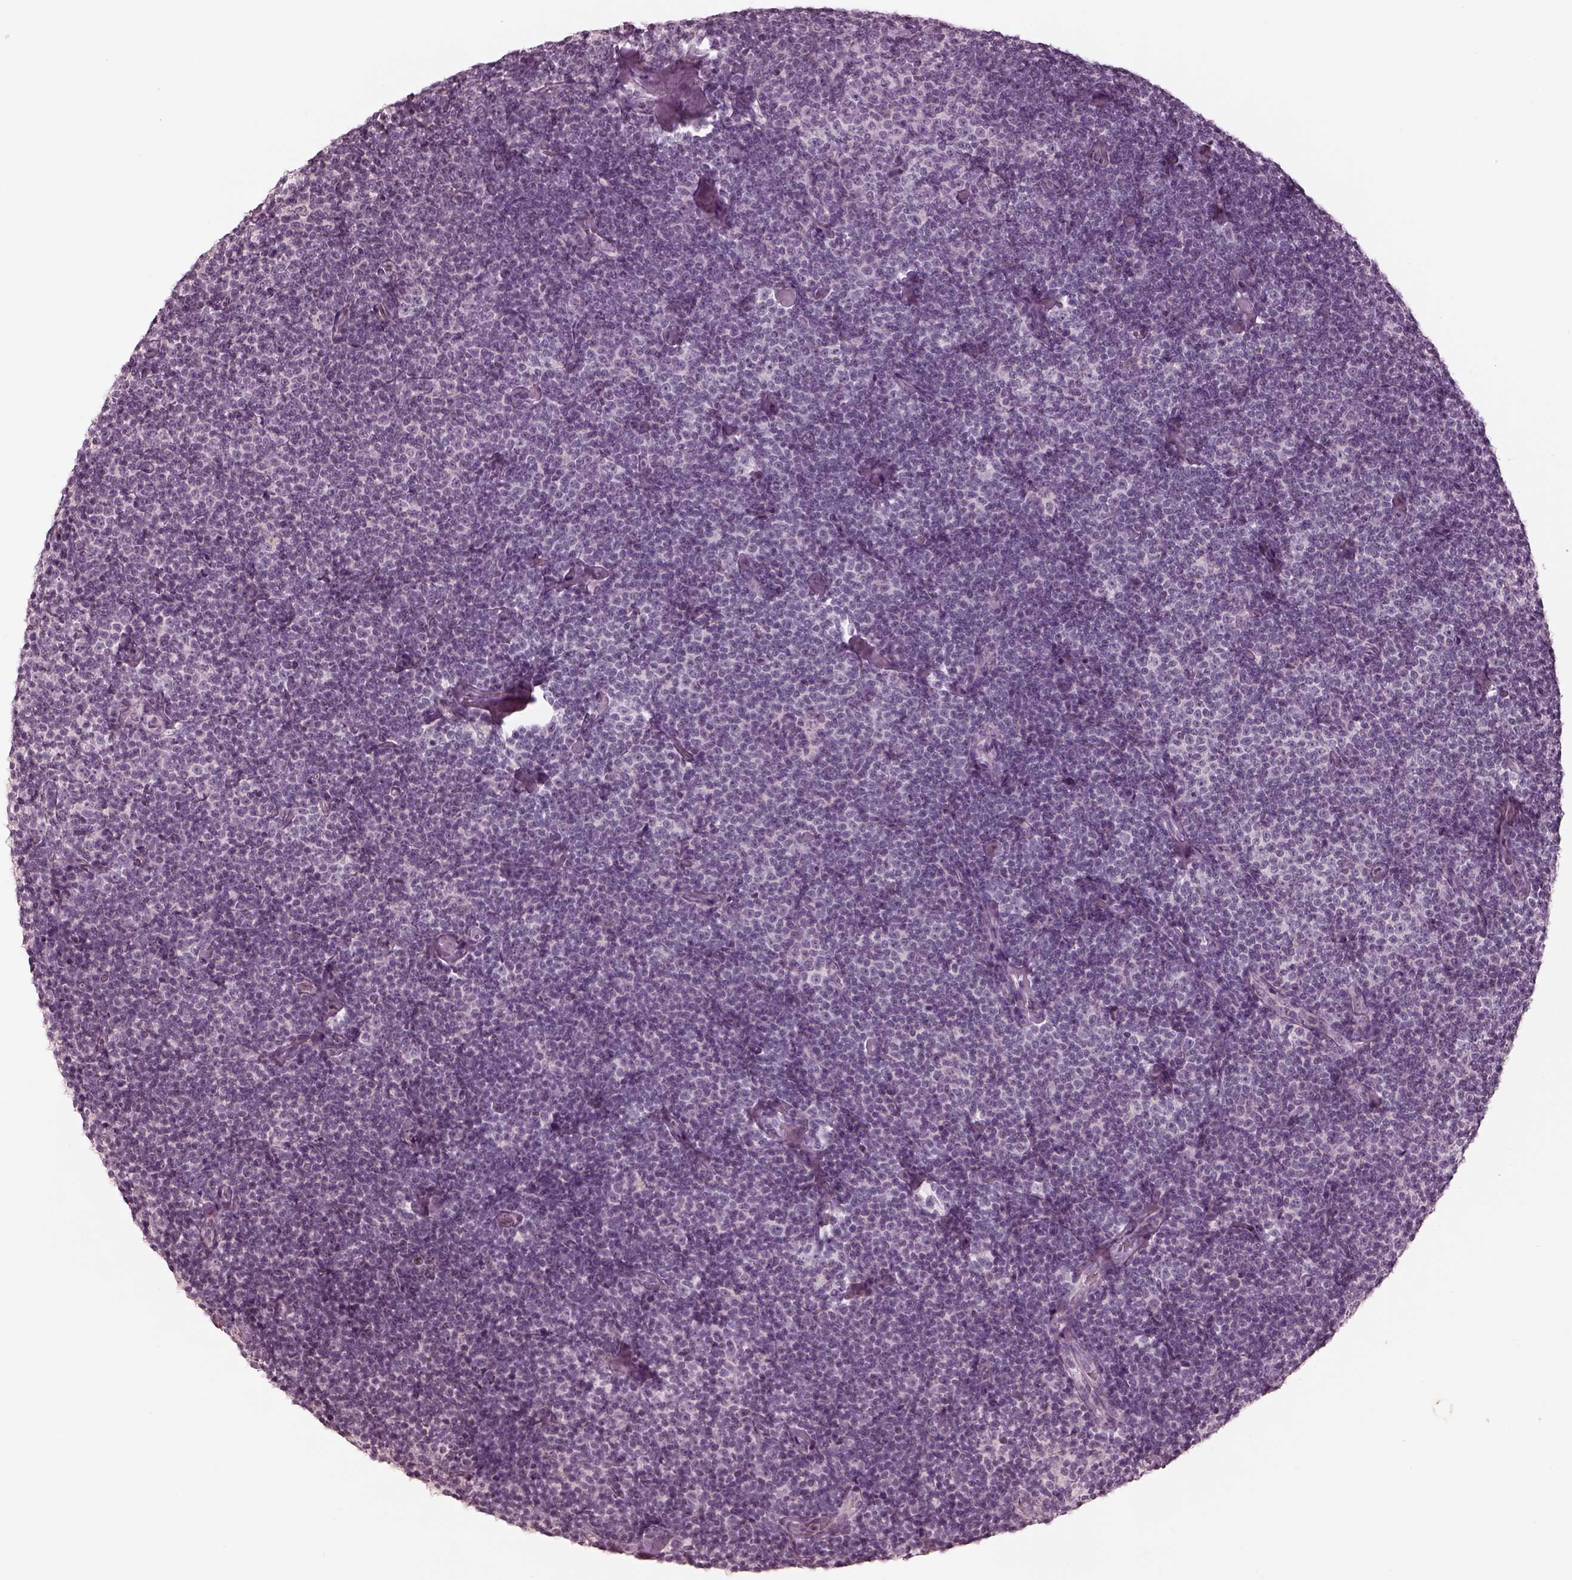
{"staining": {"intensity": "negative", "quantity": "none", "location": "none"}, "tissue": "lymphoma", "cell_type": "Tumor cells", "image_type": "cancer", "snomed": [{"axis": "morphology", "description": "Malignant lymphoma, non-Hodgkin's type, Low grade"}, {"axis": "topography", "description": "Lymph node"}], "caption": "This is an immunohistochemistry (IHC) histopathology image of lymphoma. There is no expression in tumor cells.", "gene": "ADRB3", "patient": {"sex": "male", "age": 81}}